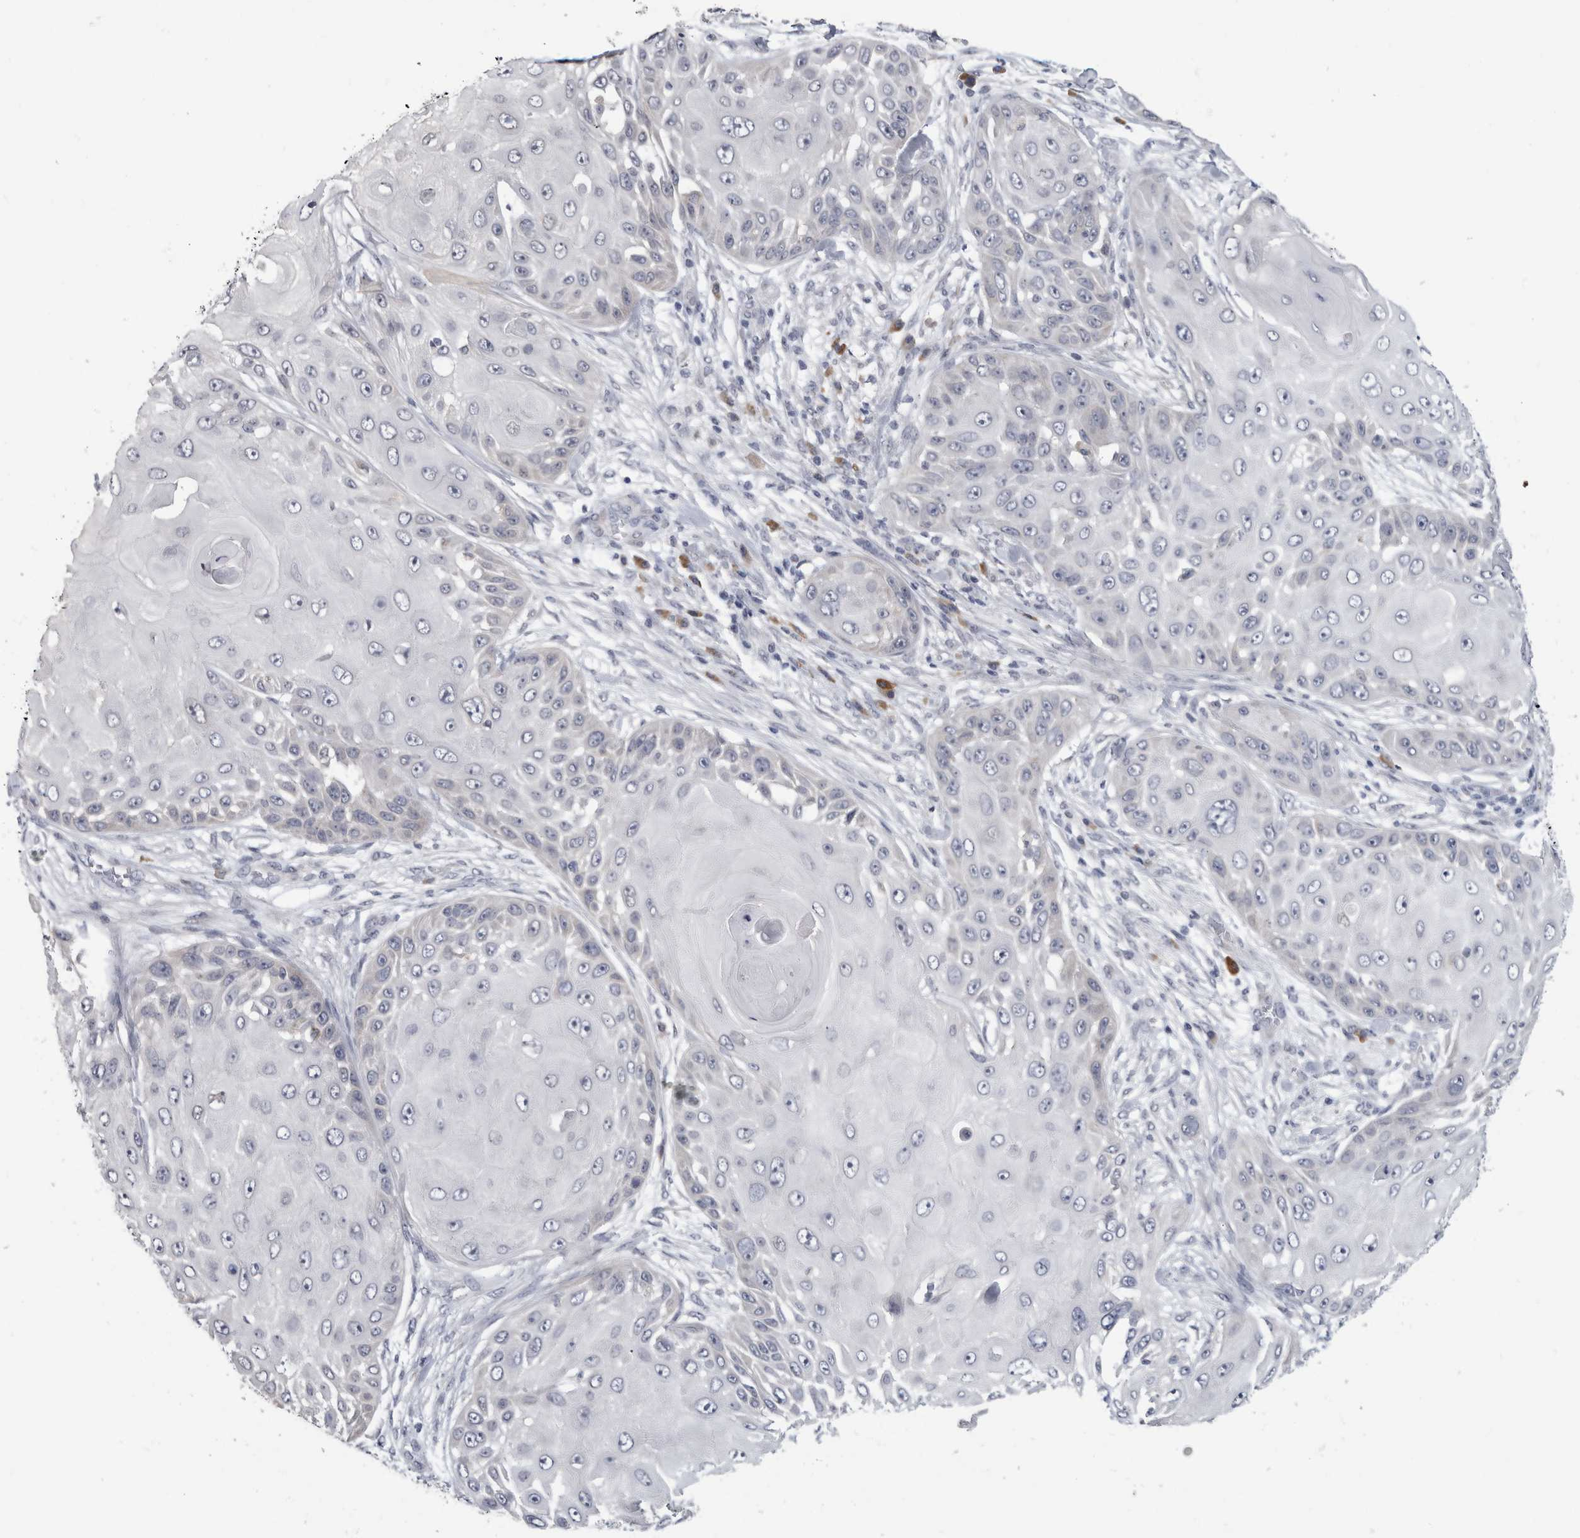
{"staining": {"intensity": "negative", "quantity": "none", "location": "none"}, "tissue": "skin cancer", "cell_type": "Tumor cells", "image_type": "cancer", "snomed": [{"axis": "morphology", "description": "Squamous cell carcinoma, NOS"}, {"axis": "topography", "description": "Skin"}], "caption": "Squamous cell carcinoma (skin) was stained to show a protein in brown. There is no significant positivity in tumor cells.", "gene": "TMEM242", "patient": {"sex": "female", "age": 44}}